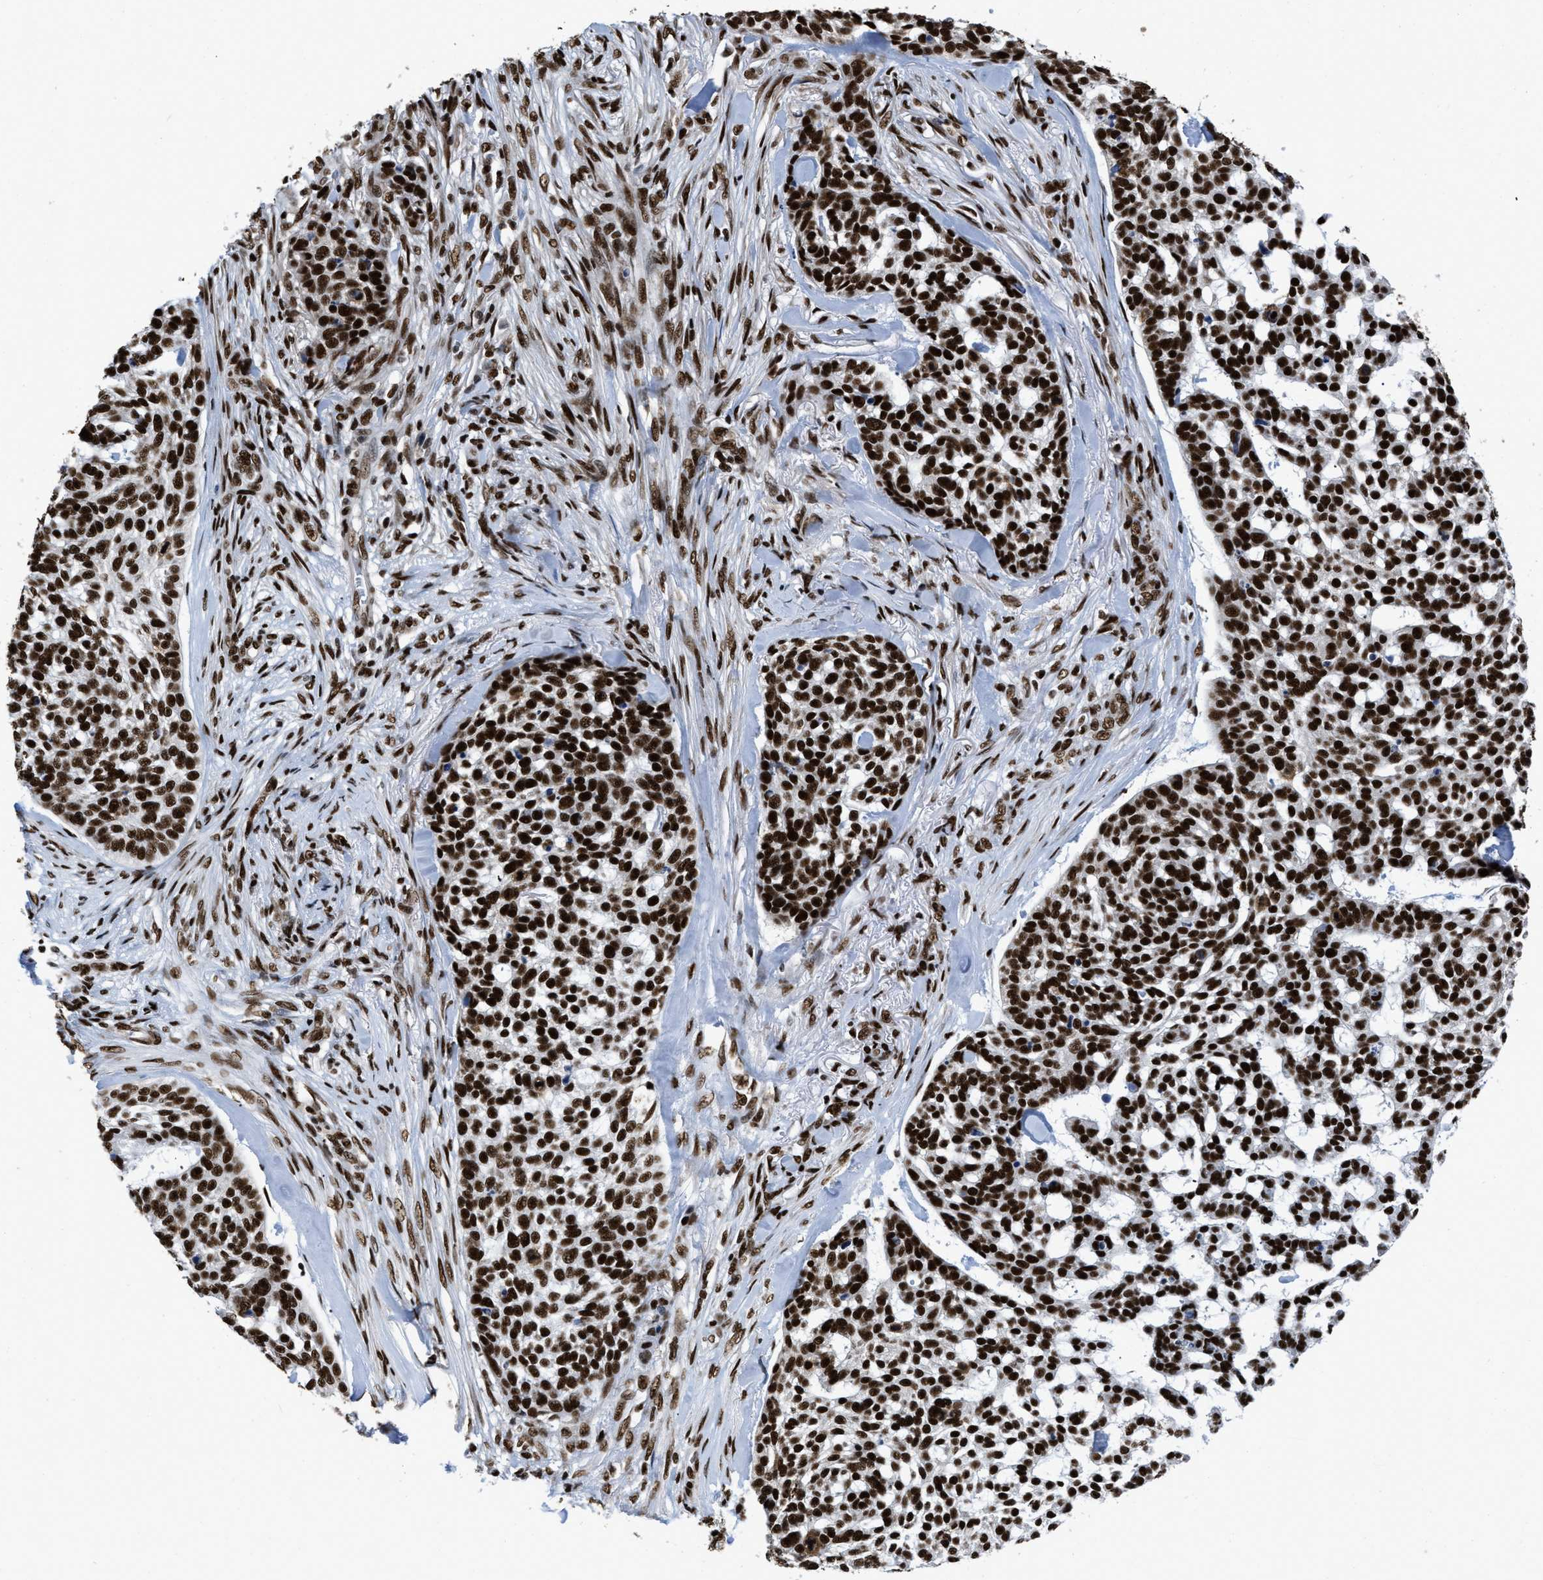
{"staining": {"intensity": "strong", "quantity": ">75%", "location": "nuclear"}, "tissue": "skin cancer", "cell_type": "Tumor cells", "image_type": "cancer", "snomed": [{"axis": "morphology", "description": "Basal cell carcinoma"}, {"axis": "topography", "description": "Skin"}], "caption": "A photomicrograph of skin cancer stained for a protein reveals strong nuclear brown staining in tumor cells.", "gene": "CREB1", "patient": {"sex": "female", "age": 64}}